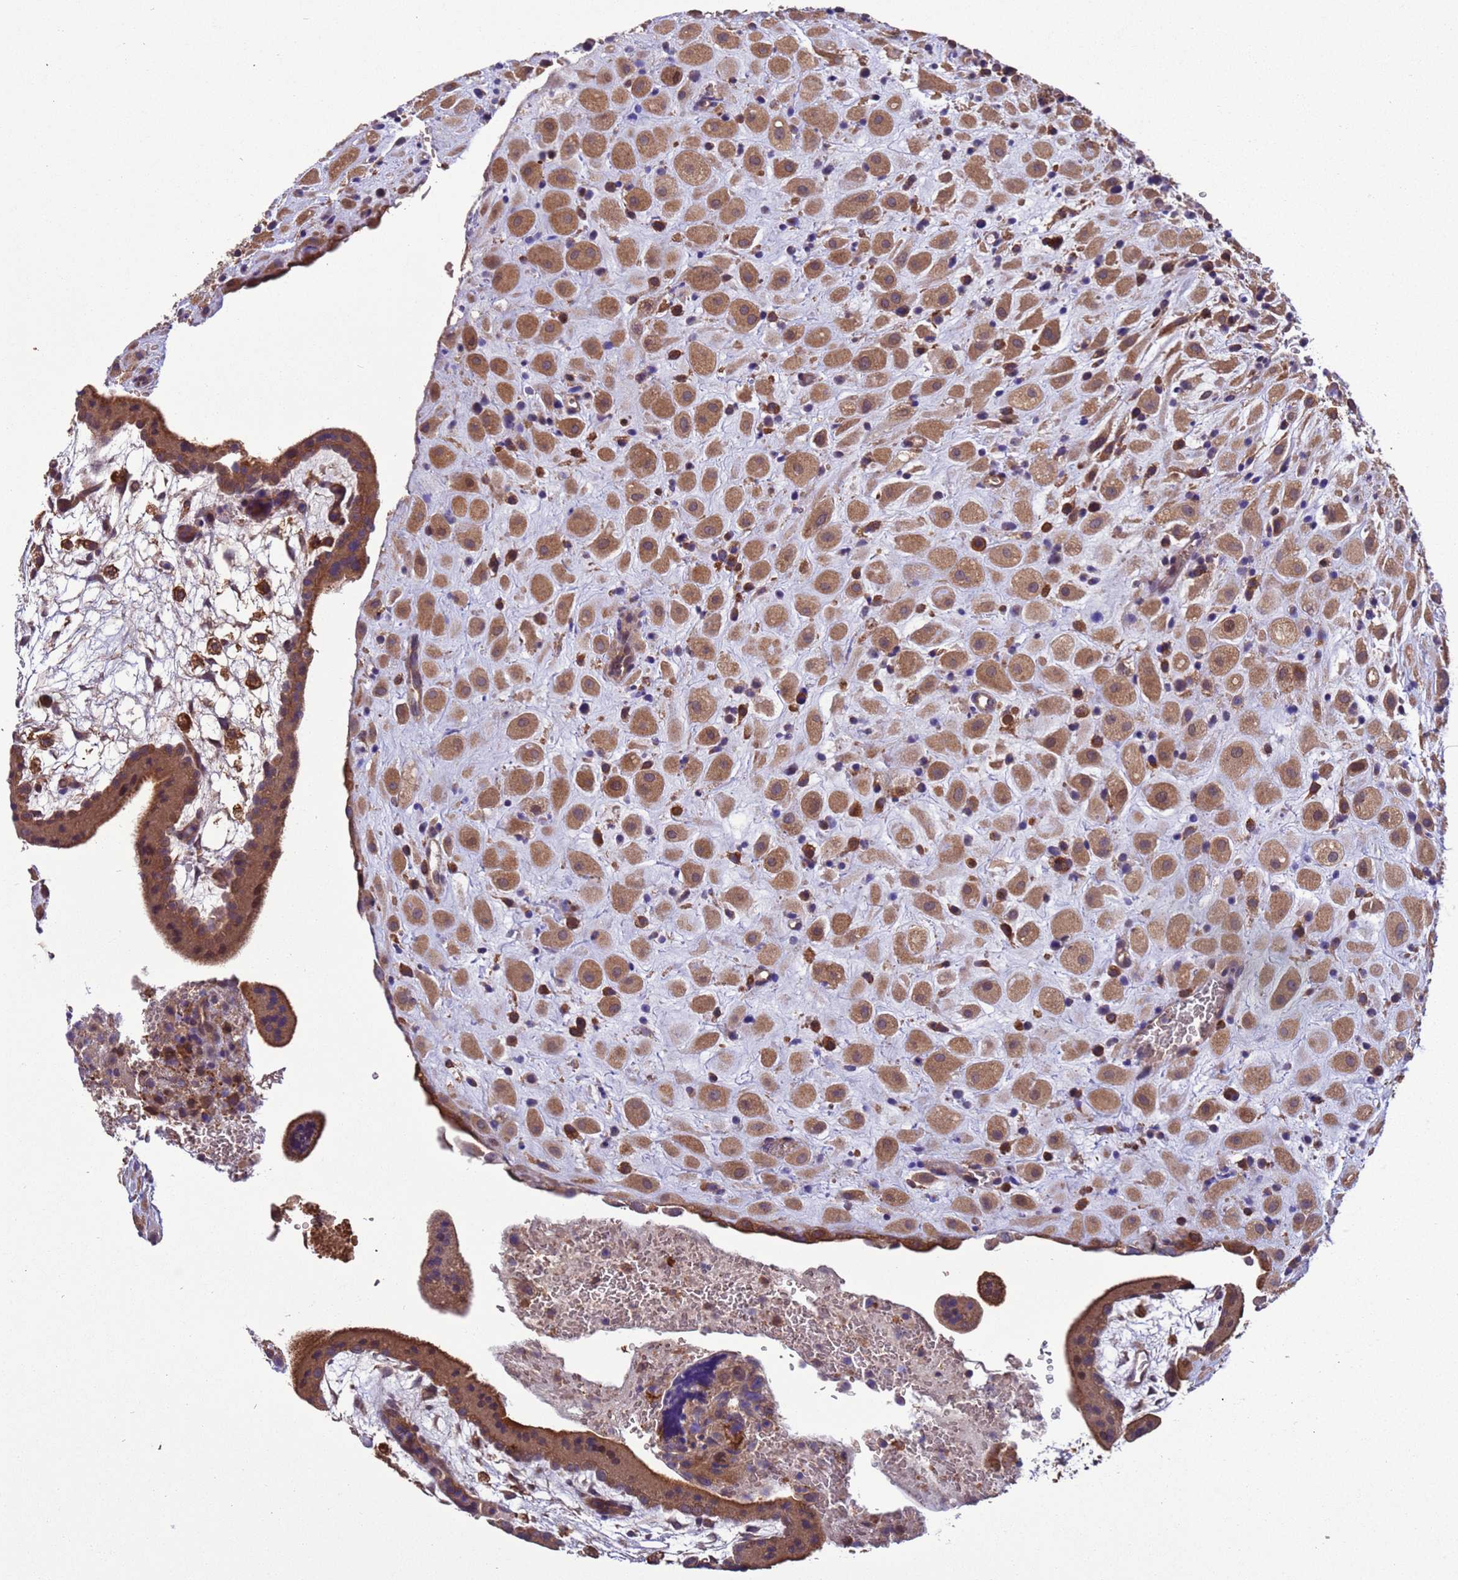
{"staining": {"intensity": "moderate", "quantity": ">75%", "location": "cytoplasmic/membranous"}, "tissue": "placenta", "cell_type": "Decidual cells", "image_type": "normal", "snomed": [{"axis": "morphology", "description": "Normal tissue, NOS"}, {"axis": "topography", "description": "Placenta"}], "caption": "Immunohistochemical staining of normal placenta exhibits medium levels of moderate cytoplasmic/membranous expression in approximately >75% of decidual cells. (Stains: DAB in brown, nuclei in blue, Microscopy: brightfield microscopy at high magnification).", "gene": "ARHGAP12", "patient": {"sex": "female", "age": 35}}